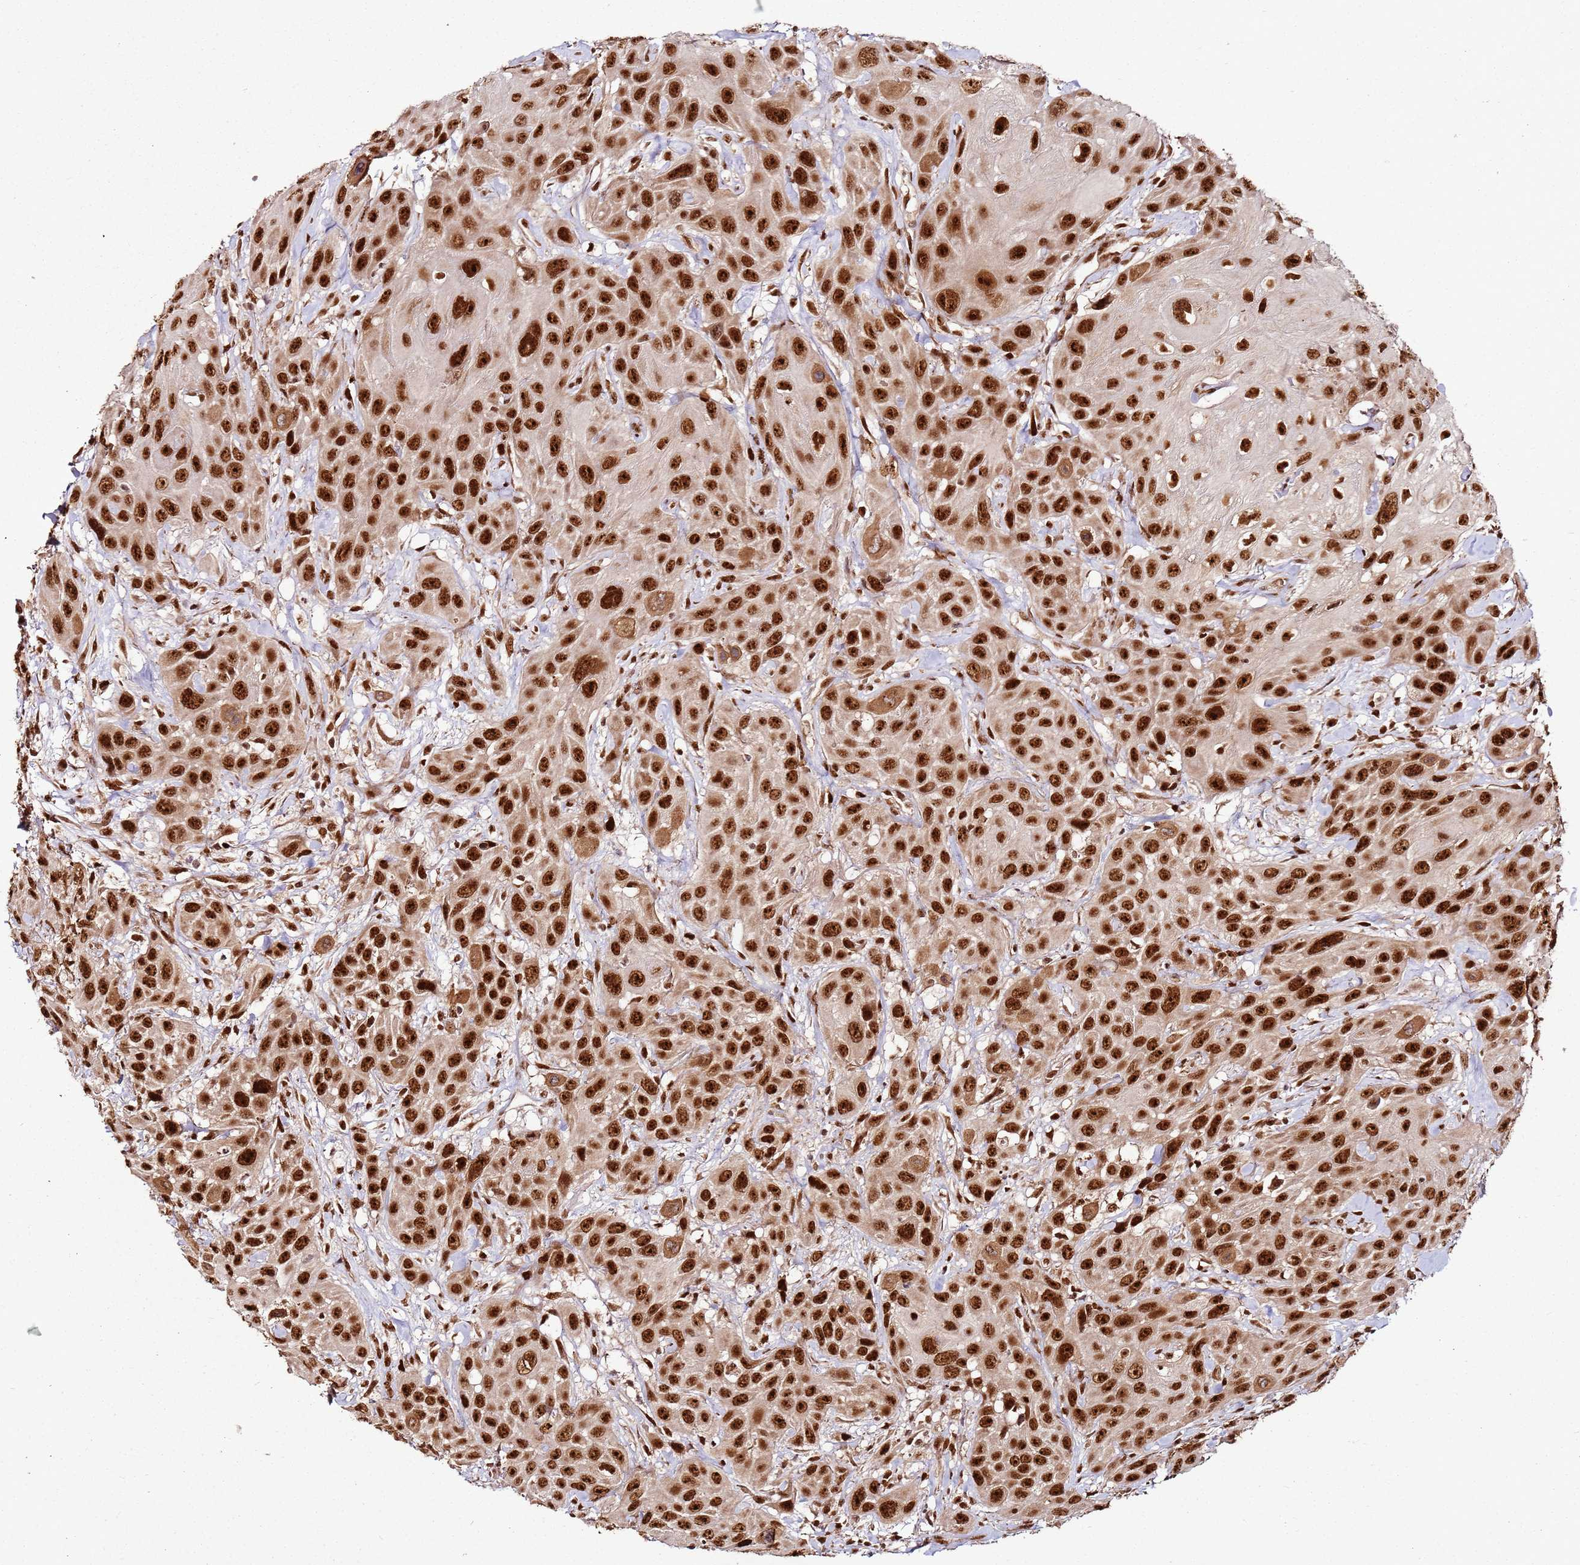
{"staining": {"intensity": "strong", "quantity": ">75%", "location": "nuclear"}, "tissue": "head and neck cancer", "cell_type": "Tumor cells", "image_type": "cancer", "snomed": [{"axis": "morphology", "description": "Squamous cell carcinoma, NOS"}, {"axis": "topography", "description": "Head-Neck"}], "caption": "A photomicrograph of squamous cell carcinoma (head and neck) stained for a protein shows strong nuclear brown staining in tumor cells.", "gene": "XRN2", "patient": {"sex": "male", "age": 81}}